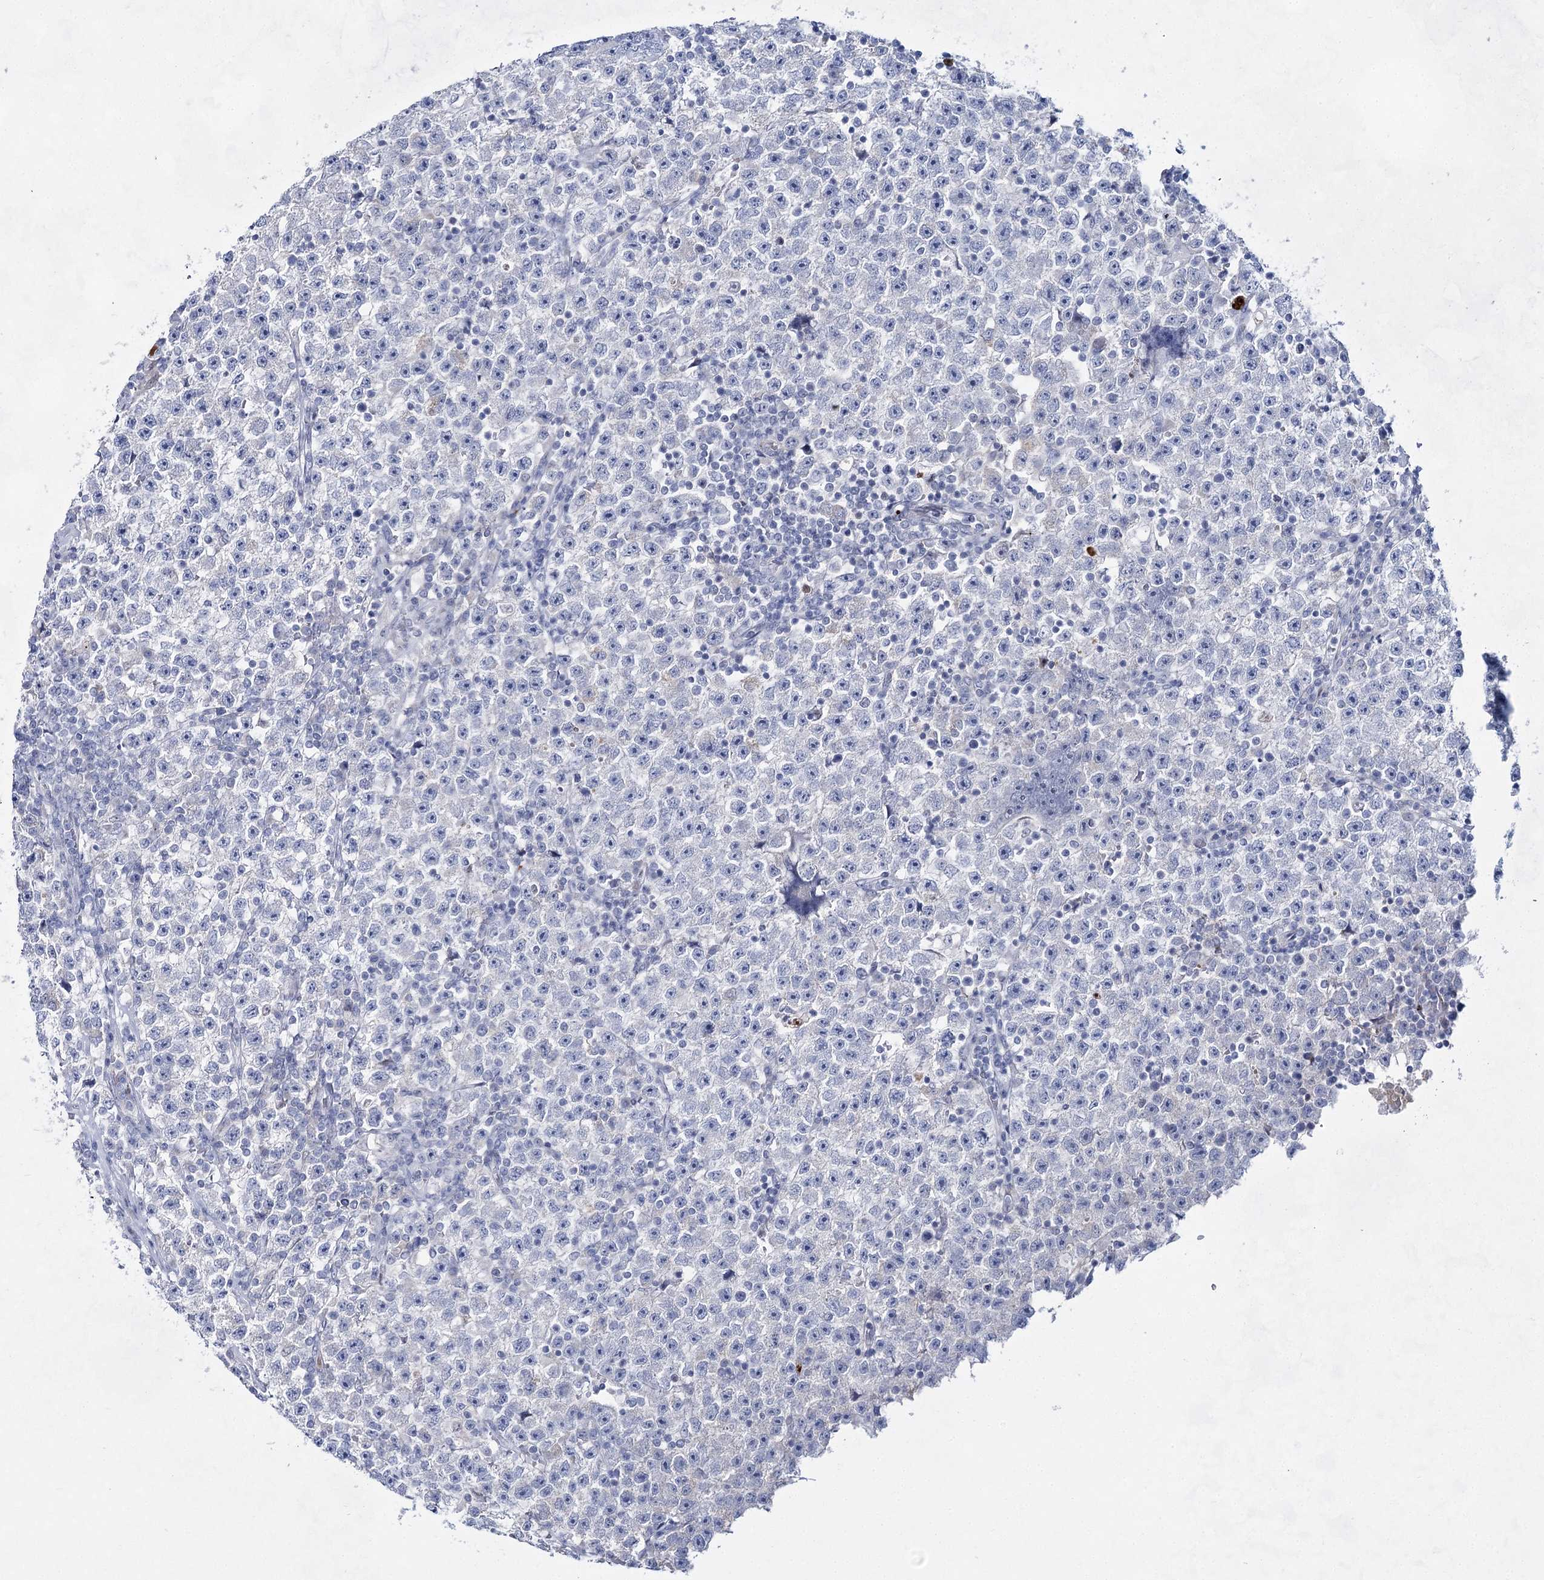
{"staining": {"intensity": "negative", "quantity": "none", "location": "none"}, "tissue": "testis cancer", "cell_type": "Tumor cells", "image_type": "cancer", "snomed": [{"axis": "morphology", "description": "Seminoma, NOS"}, {"axis": "topography", "description": "Testis"}], "caption": "High magnification brightfield microscopy of testis cancer stained with DAB (brown) and counterstained with hematoxylin (blue): tumor cells show no significant positivity. (DAB immunohistochemistry (IHC), high magnification).", "gene": "BPHL", "patient": {"sex": "male", "age": 22}}